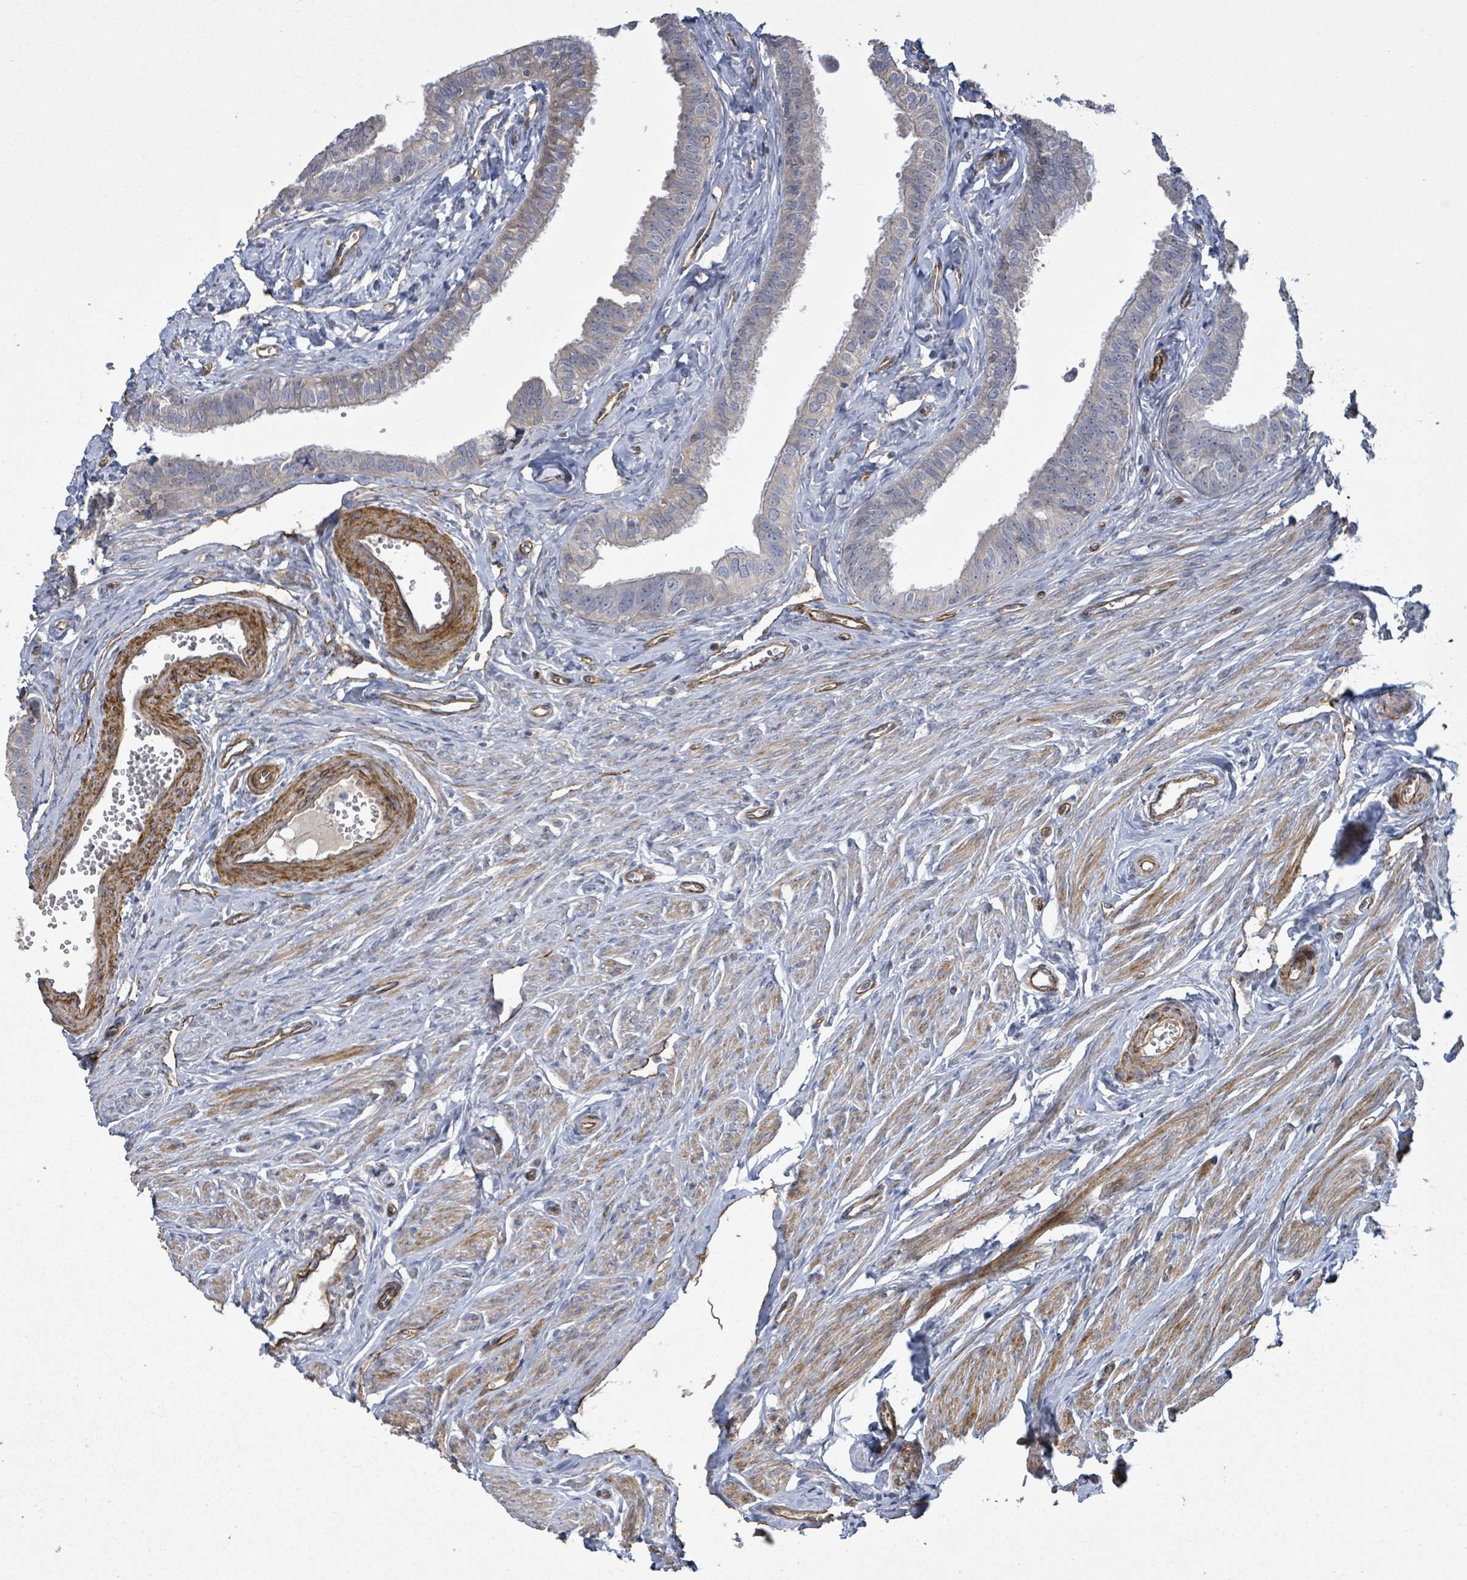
{"staining": {"intensity": "weak", "quantity": "<25%", "location": "cytoplasmic/membranous"}, "tissue": "fallopian tube", "cell_type": "Glandular cells", "image_type": "normal", "snomed": [{"axis": "morphology", "description": "Normal tissue, NOS"}, {"axis": "morphology", "description": "Carcinoma, NOS"}, {"axis": "topography", "description": "Fallopian tube"}, {"axis": "topography", "description": "Ovary"}], "caption": "This is an IHC photomicrograph of unremarkable human fallopian tube. There is no staining in glandular cells.", "gene": "KANK3", "patient": {"sex": "female", "age": 59}}